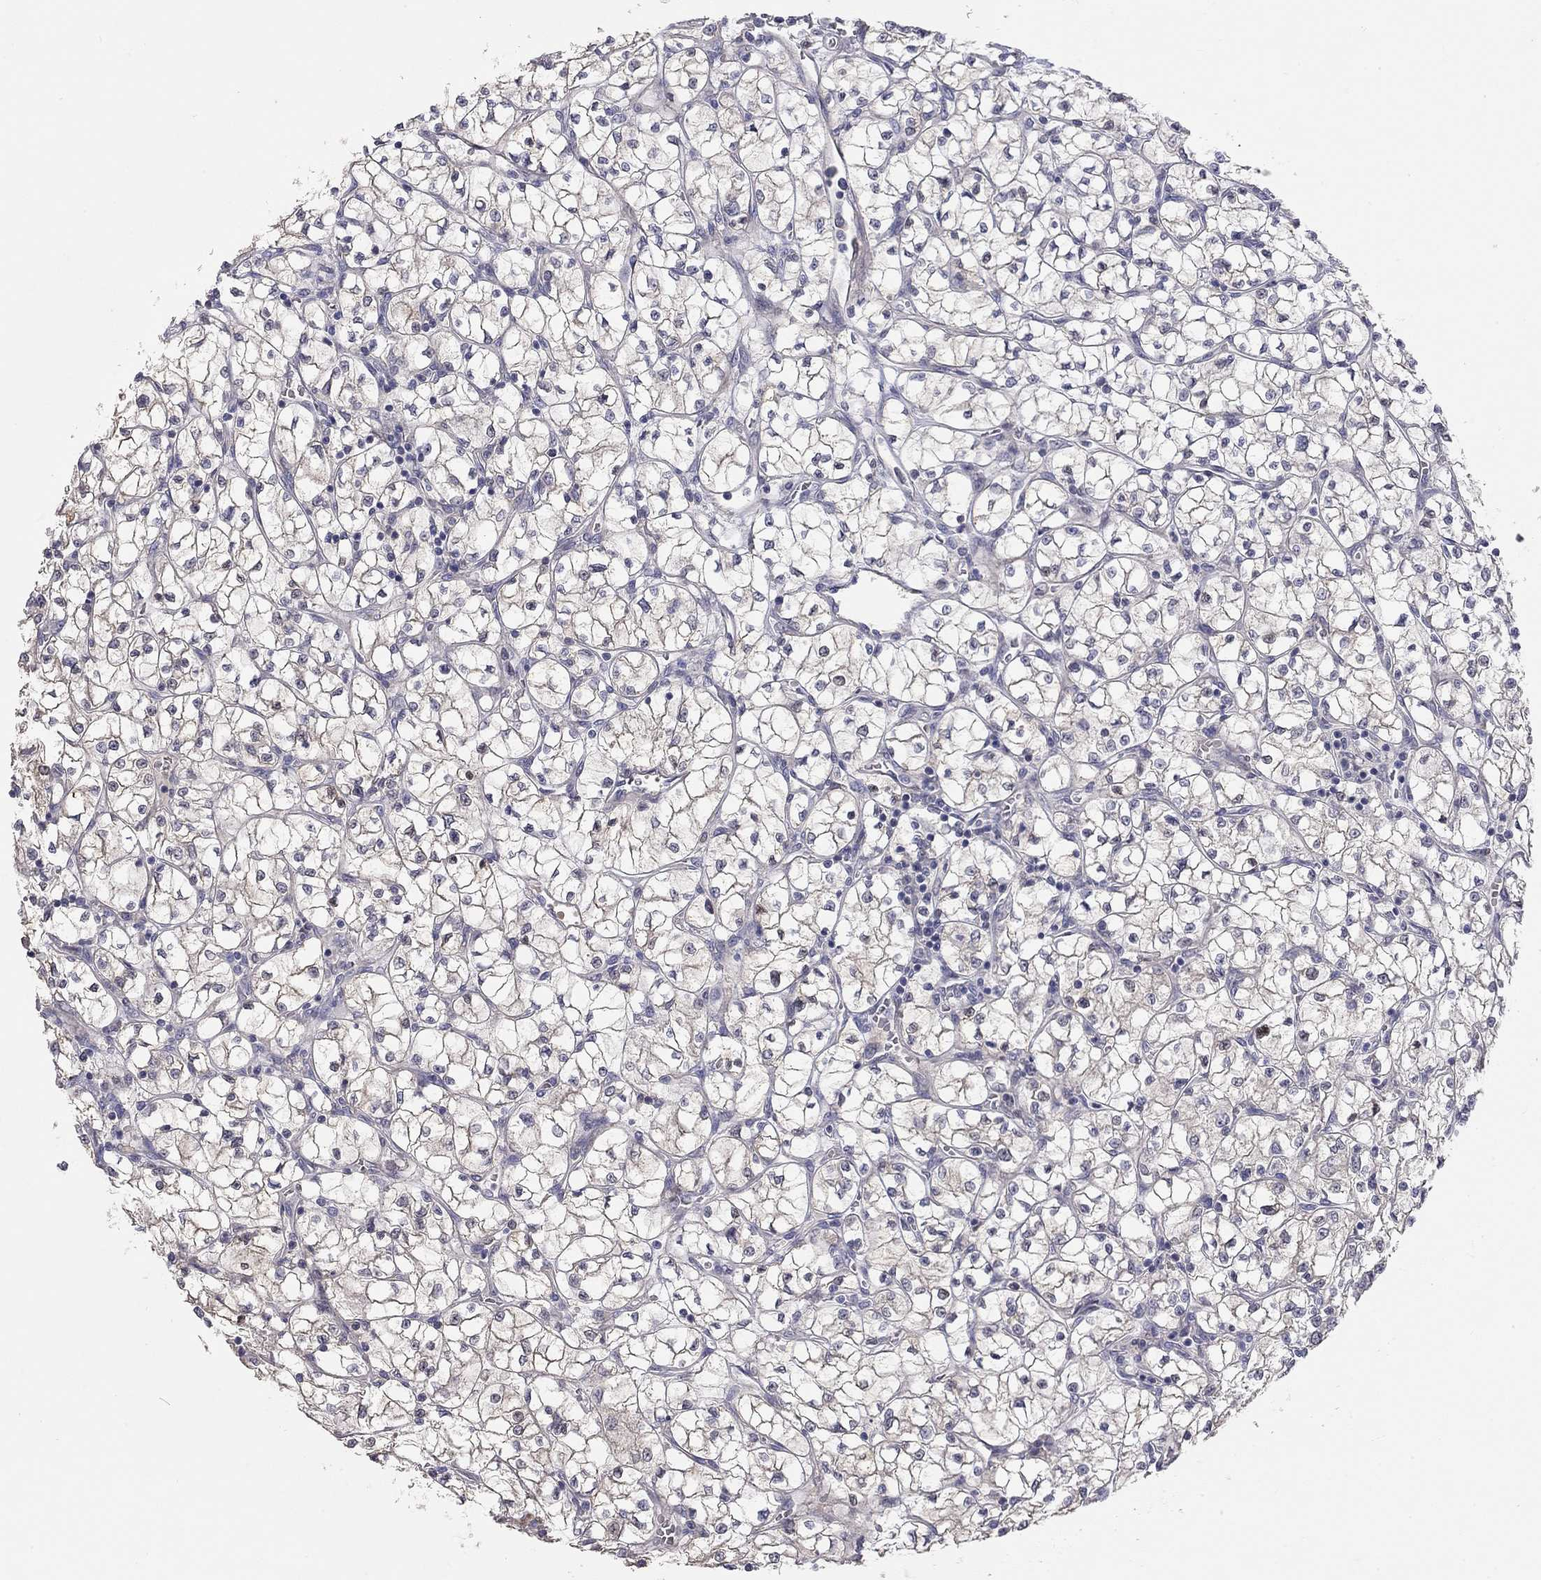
{"staining": {"intensity": "negative", "quantity": "none", "location": "none"}, "tissue": "renal cancer", "cell_type": "Tumor cells", "image_type": "cancer", "snomed": [{"axis": "morphology", "description": "Adenocarcinoma, NOS"}, {"axis": "topography", "description": "Kidney"}], "caption": "Tumor cells show no significant protein staining in adenocarcinoma (renal).", "gene": "PAPSS2", "patient": {"sex": "female", "age": 64}}